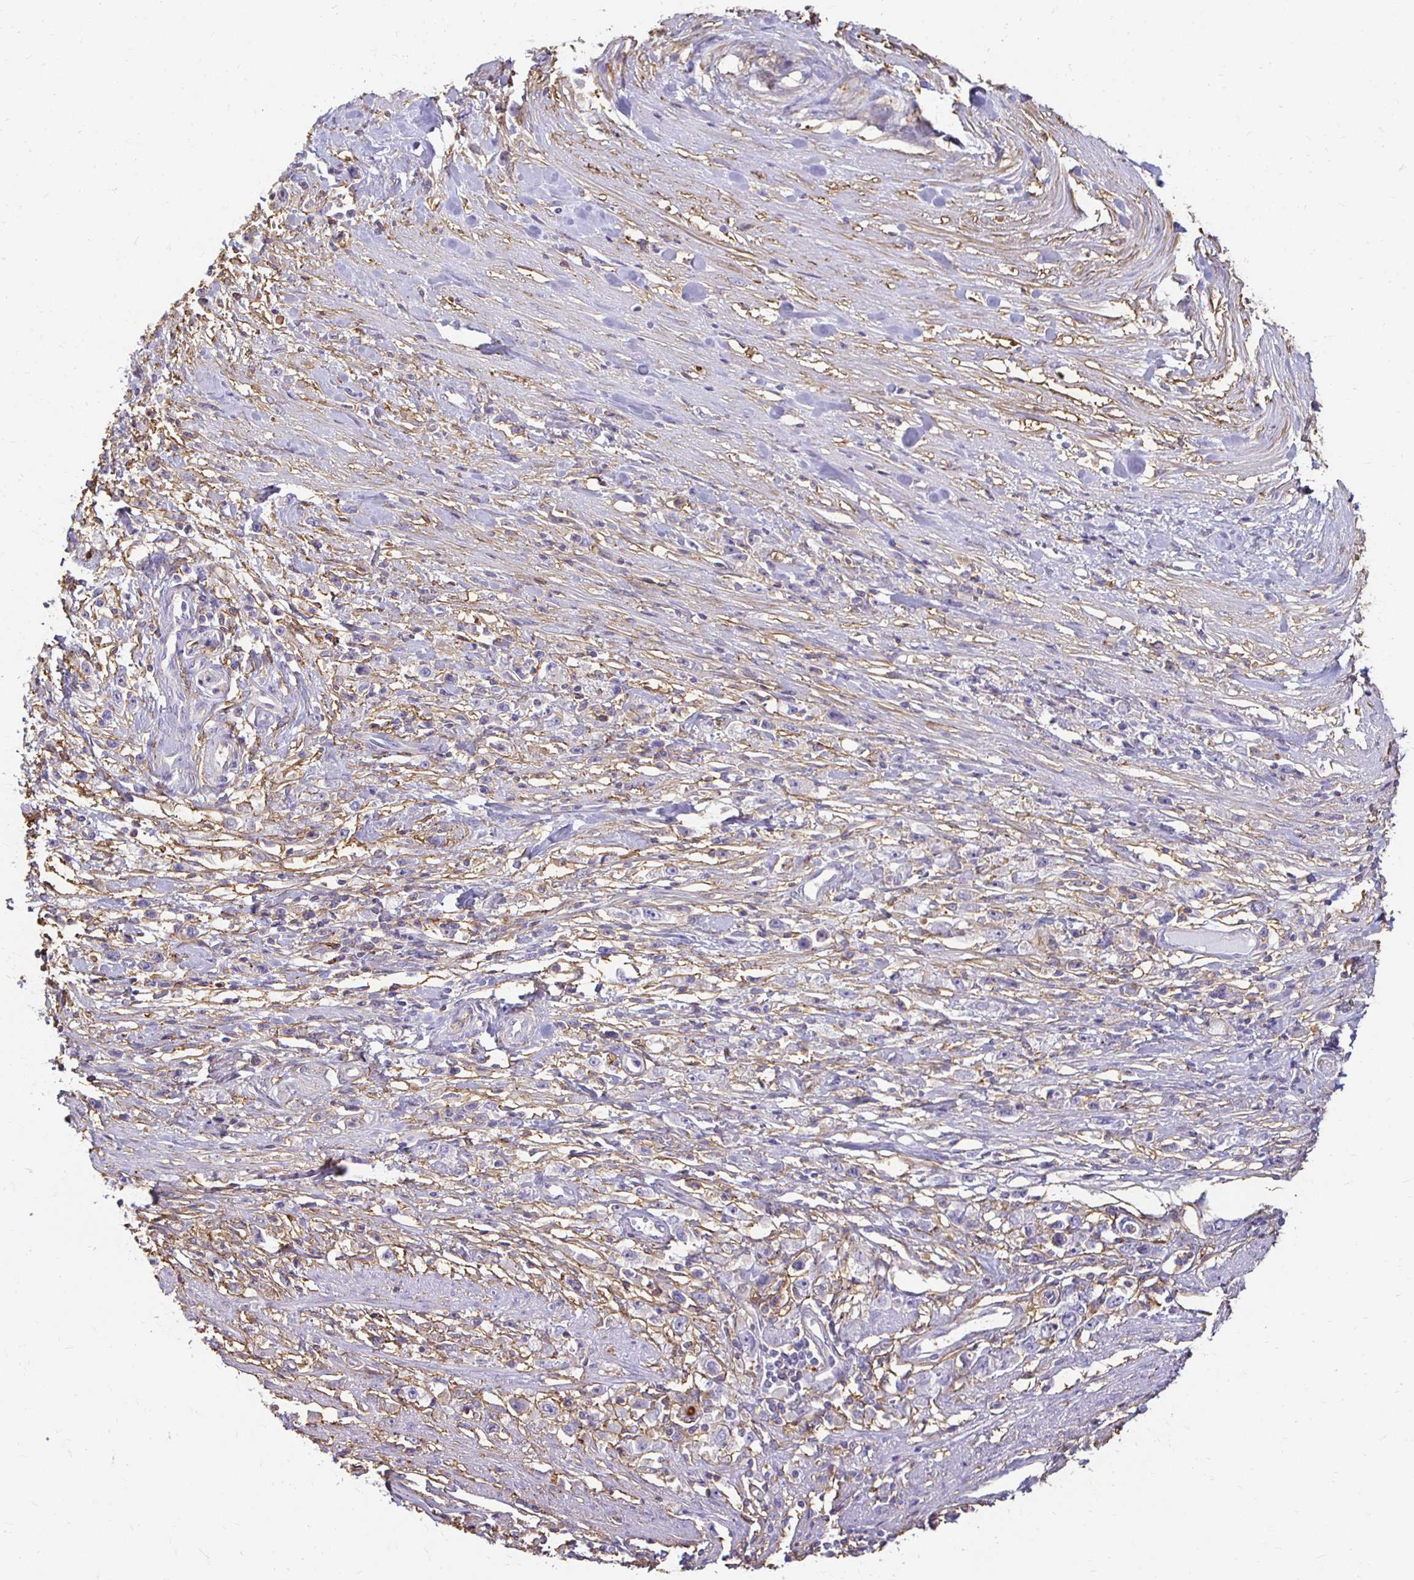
{"staining": {"intensity": "negative", "quantity": "none", "location": "none"}, "tissue": "stomach cancer", "cell_type": "Tumor cells", "image_type": "cancer", "snomed": [{"axis": "morphology", "description": "Adenocarcinoma, NOS"}, {"axis": "topography", "description": "Stomach"}], "caption": "Immunohistochemistry of stomach cancer (adenocarcinoma) shows no staining in tumor cells. The staining is performed using DAB brown chromogen with nuclei counter-stained in using hematoxylin.", "gene": "TAS1R3", "patient": {"sex": "female", "age": 59}}